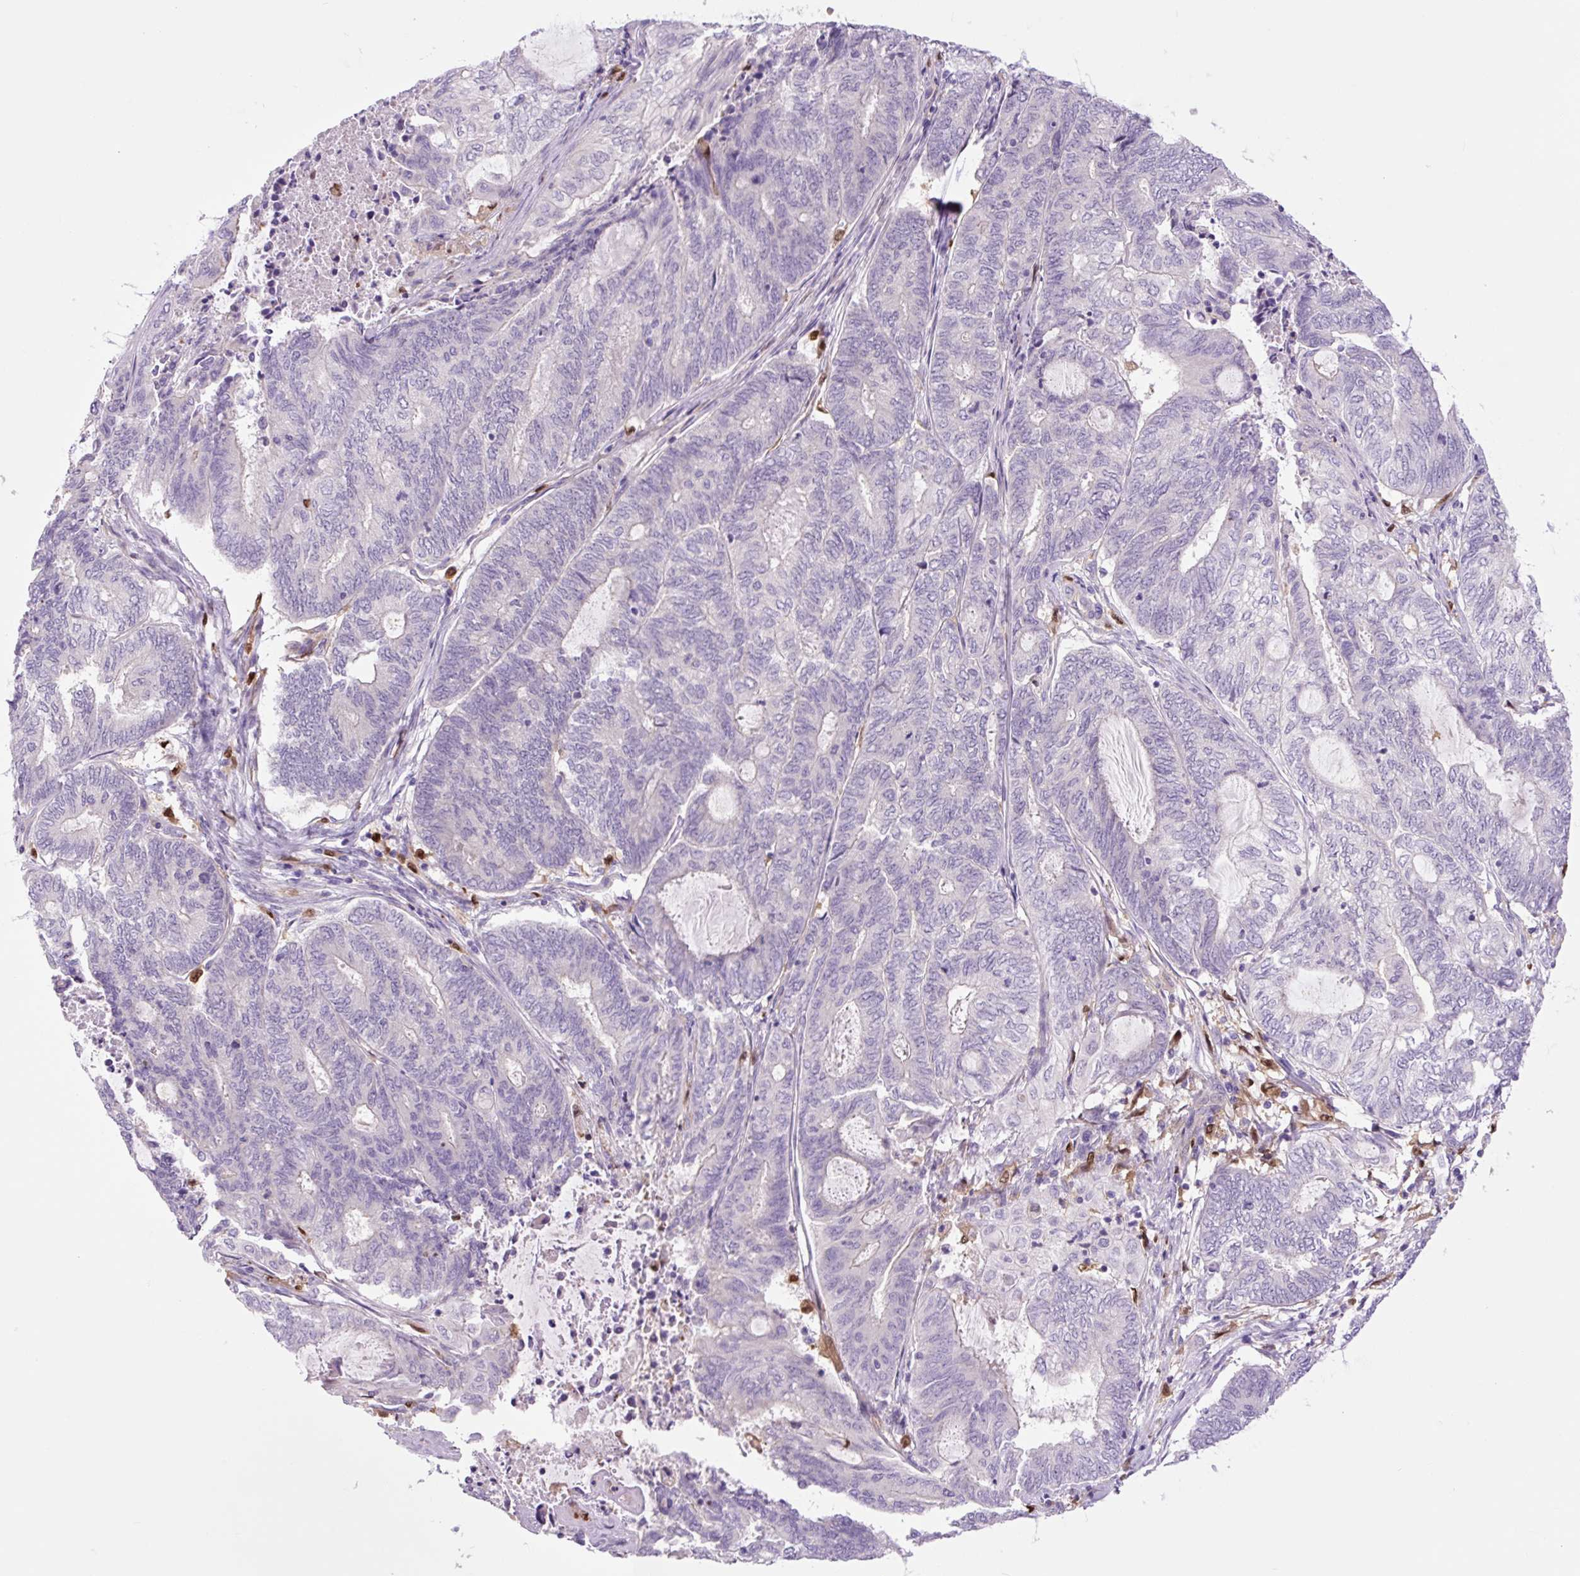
{"staining": {"intensity": "negative", "quantity": "none", "location": "none"}, "tissue": "endometrial cancer", "cell_type": "Tumor cells", "image_type": "cancer", "snomed": [{"axis": "morphology", "description": "Adenocarcinoma, NOS"}, {"axis": "topography", "description": "Uterus"}, {"axis": "topography", "description": "Endometrium"}], "caption": "Histopathology image shows no protein expression in tumor cells of endometrial cancer (adenocarcinoma) tissue. (DAB (3,3'-diaminobenzidine) immunohistochemistry (IHC) with hematoxylin counter stain).", "gene": "SPI1", "patient": {"sex": "female", "age": 70}}